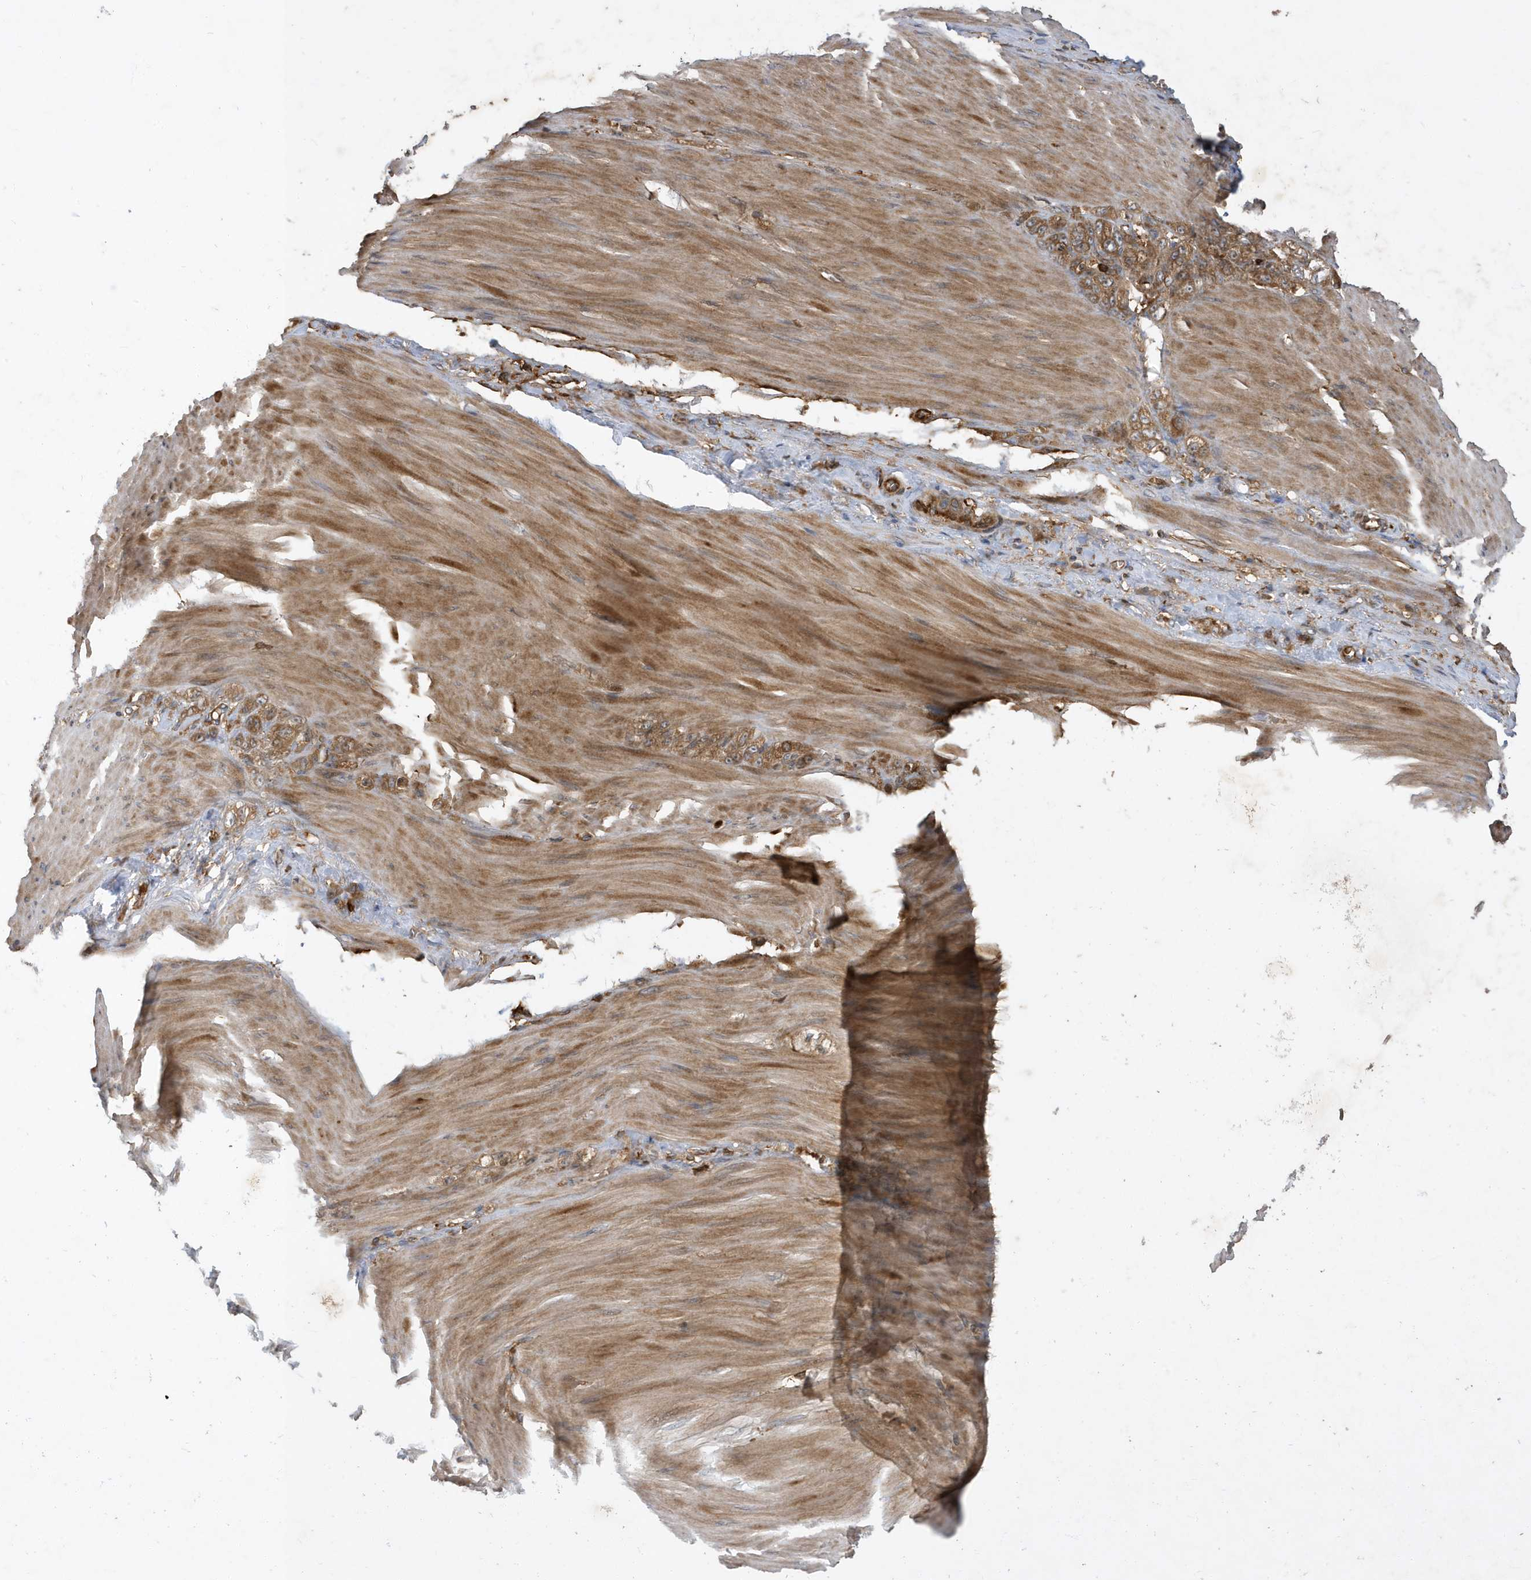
{"staining": {"intensity": "moderate", "quantity": ">75%", "location": "cytoplasmic/membranous"}, "tissue": "stomach cancer", "cell_type": "Tumor cells", "image_type": "cancer", "snomed": [{"axis": "morphology", "description": "Normal tissue, NOS"}, {"axis": "morphology", "description": "Adenocarcinoma, NOS"}, {"axis": "topography", "description": "Stomach"}], "caption": "This is an image of immunohistochemistry (IHC) staining of stomach adenocarcinoma, which shows moderate staining in the cytoplasmic/membranous of tumor cells.", "gene": "LAPTM4A", "patient": {"sex": "male", "age": 82}}